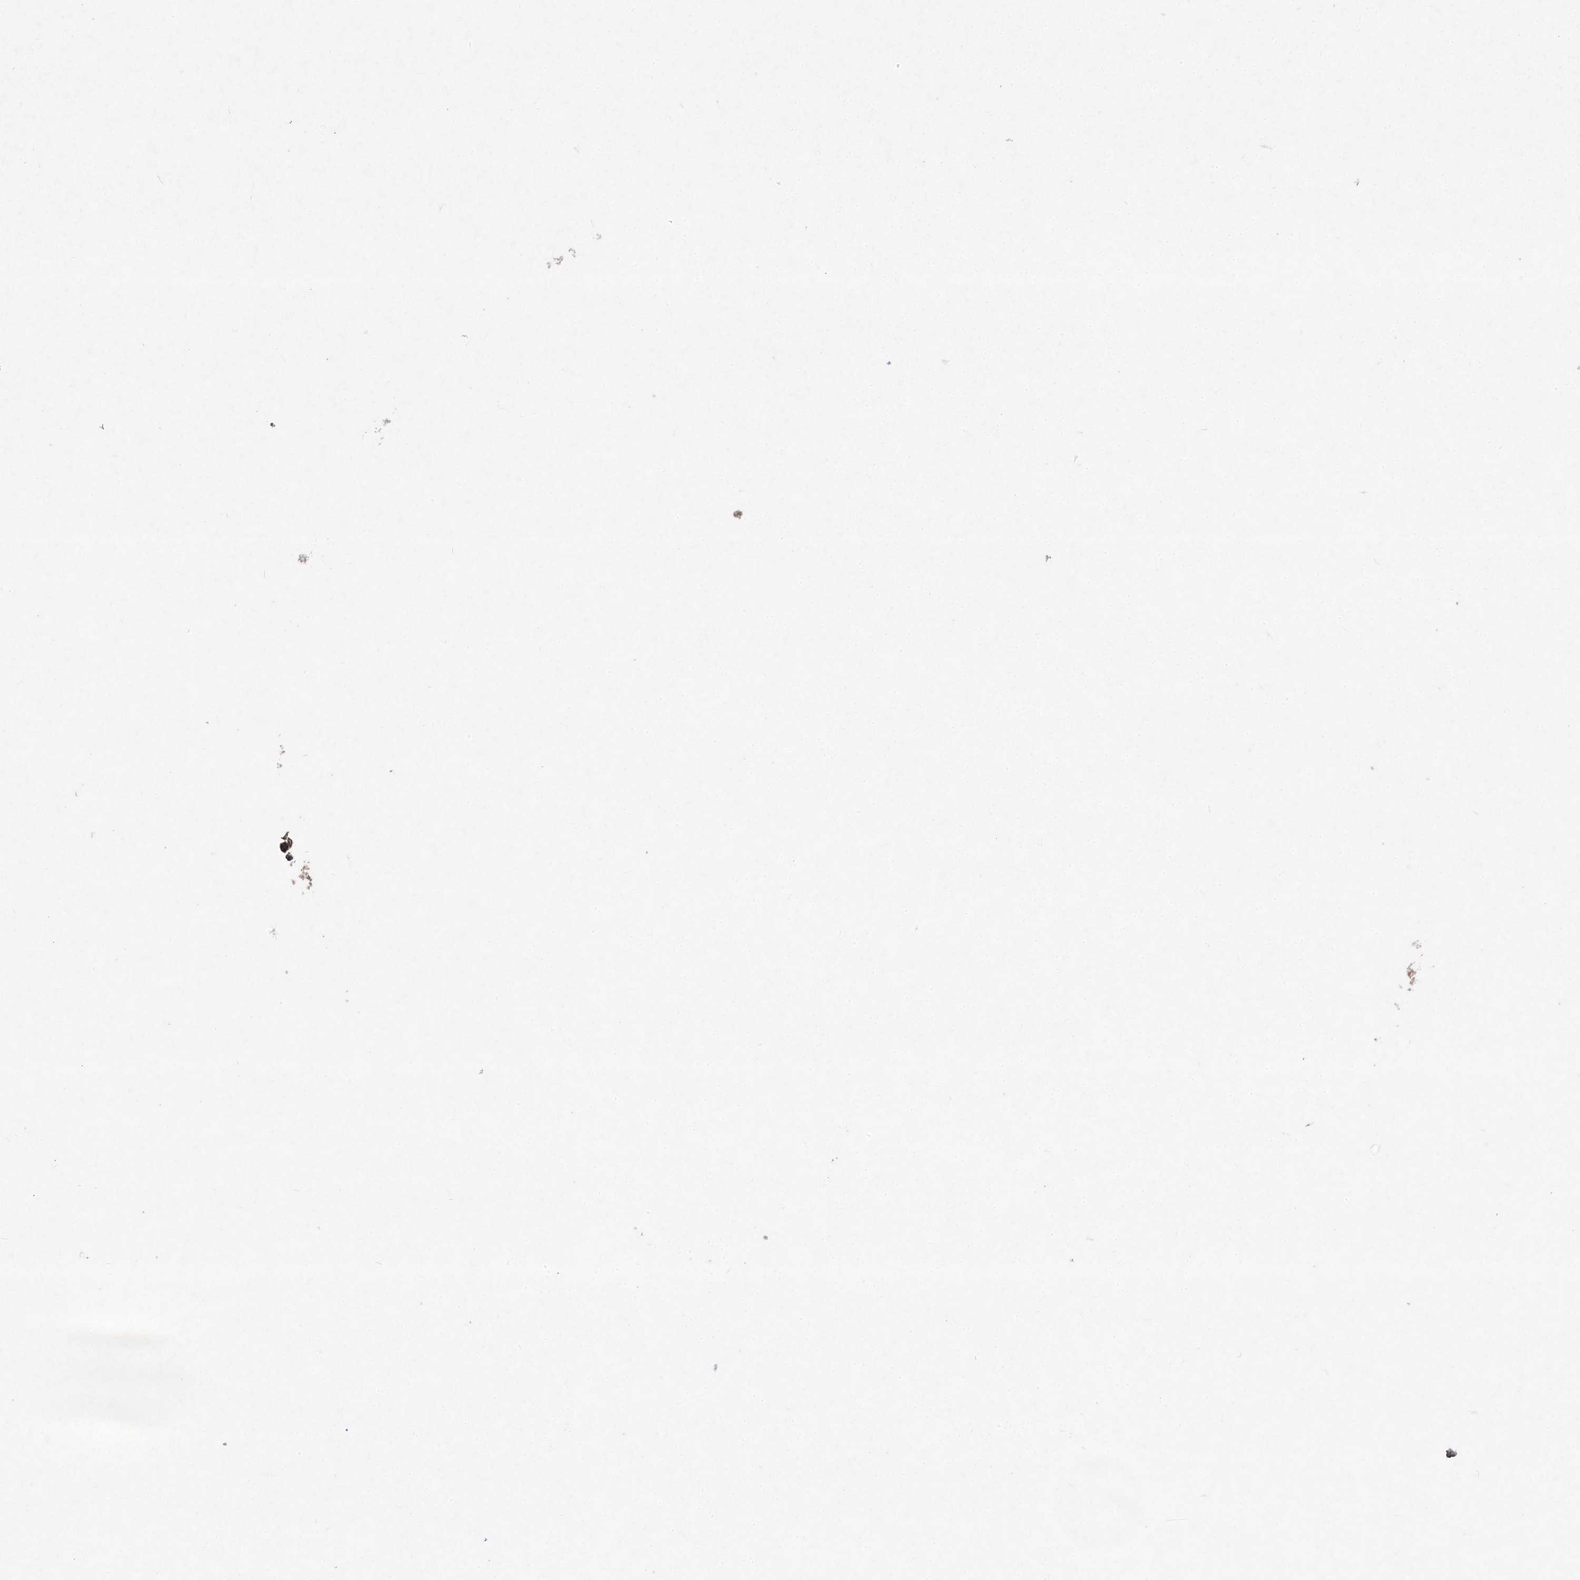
{"staining": {"intensity": "strong", "quantity": ">75%", "location": "cytoplasmic/membranous"}, "tissue": "appendix", "cell_type": "Glandular cells", "image_type": "normal", "snomed": [{"axis": "morphology", "description": "Normal tissue, NOS"}, {"axis": "topography", "description": "Appendix"}], "caption": "This micrograph reveals immunohistochemistry (IHC) staining of benign appendix, with high strong cytoplasmic/membranous positivity in about >75% of glandular cells.", "gene": "SERINC1", "patient": {"sex": "male", "age": 1}}